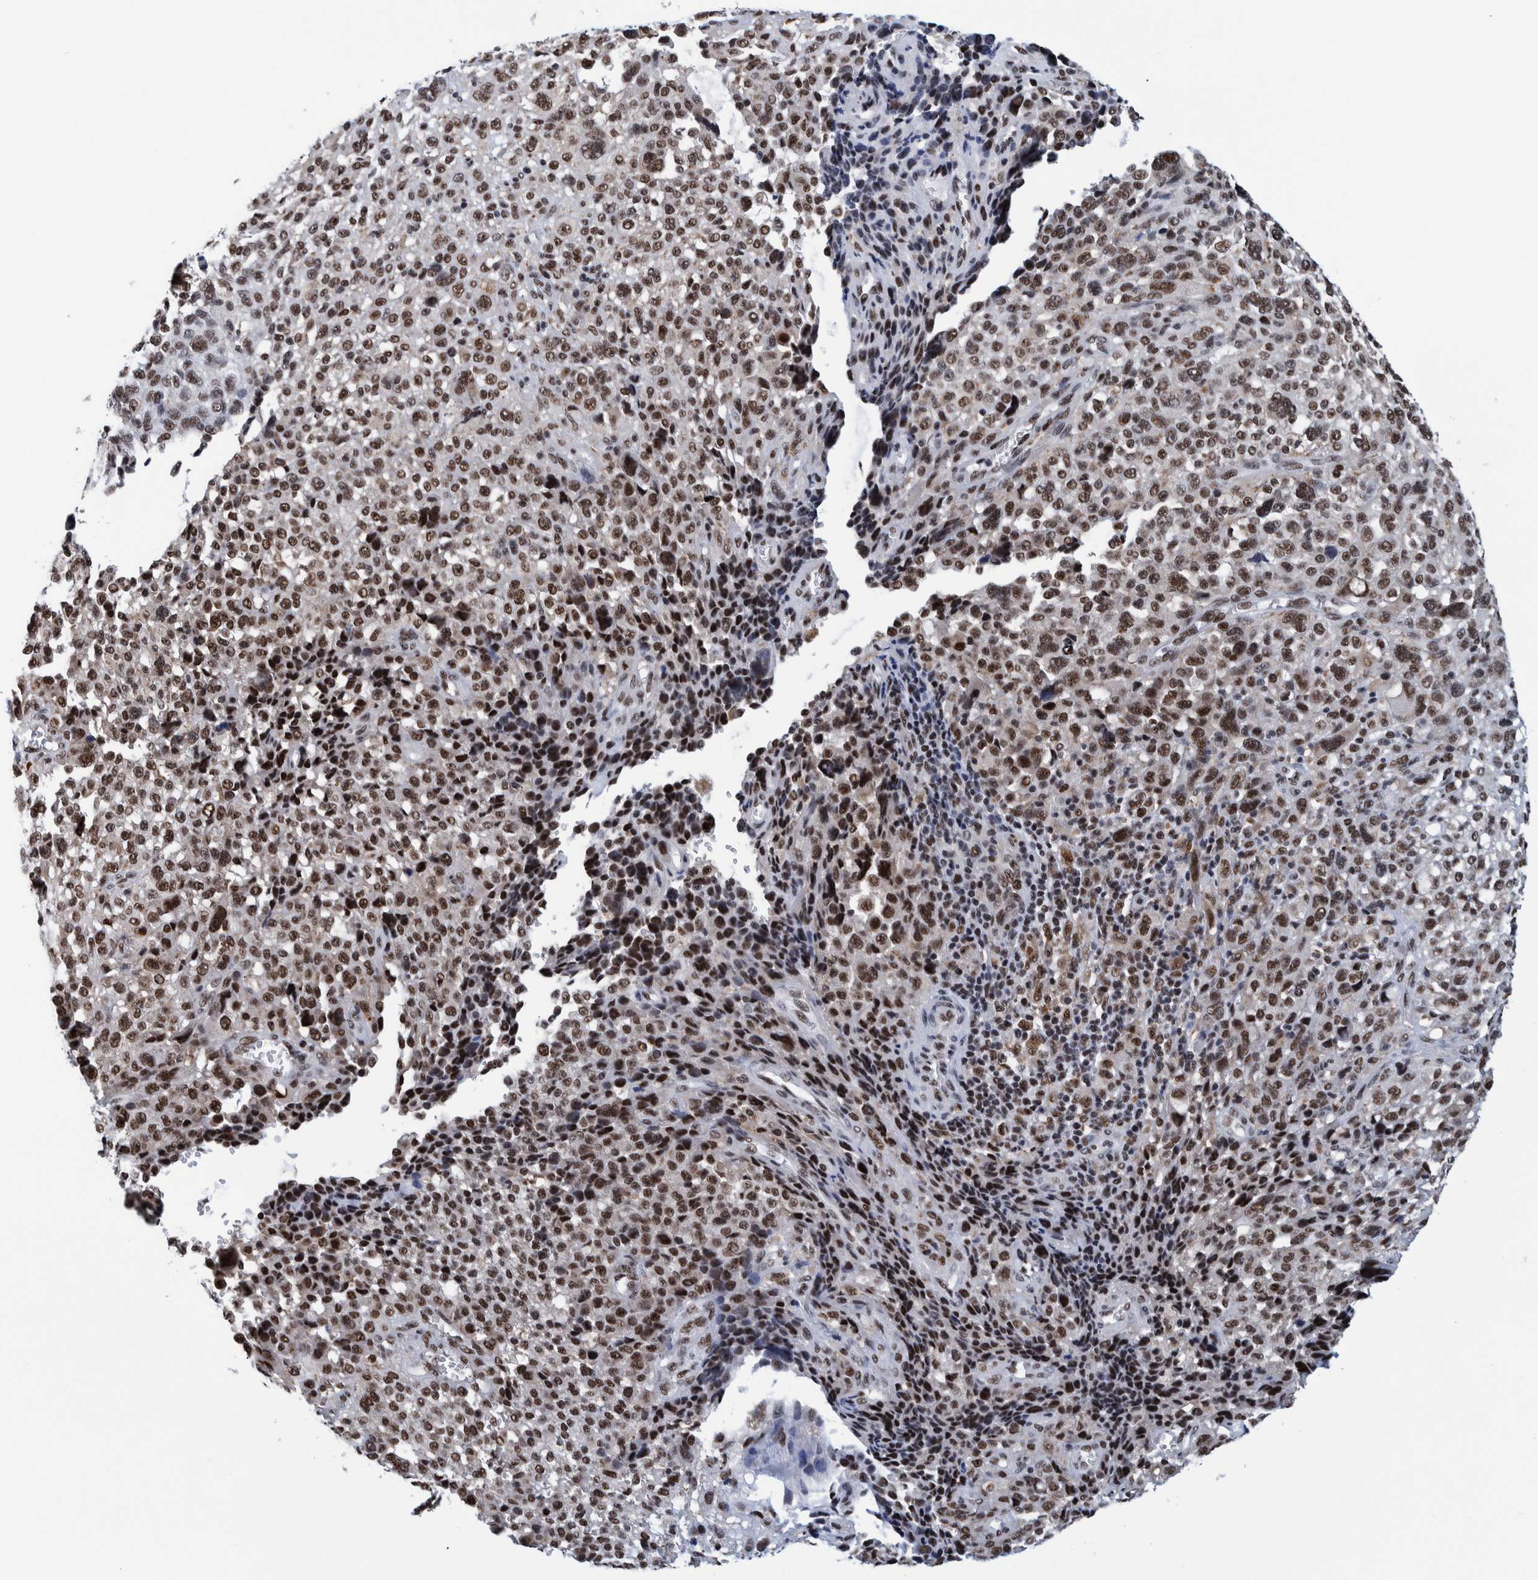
{"staining": {"intensity": "moderate", "quantity": ">75%", "location": "nuclear"}, "tissue": "melanoma", "cell_type": "Tumor cells", "image_type": "cancer", "snomed": [{"axis": "morphology", "description": "Malignant melanoma, NOS"}, {"axis": "topography", "description": "Skin"}], "caption": "A photomicrograph of melanoma stained for a protein reveals moderate nuclear brown staining in tumor cells. The protein of interest is stained brown, and the nuclei are stained in blue (DAB IHC with brightfield microscopy, high magnification).", "gene": "EFTUD2", "patient": {"sex": "female", "age": 55}}